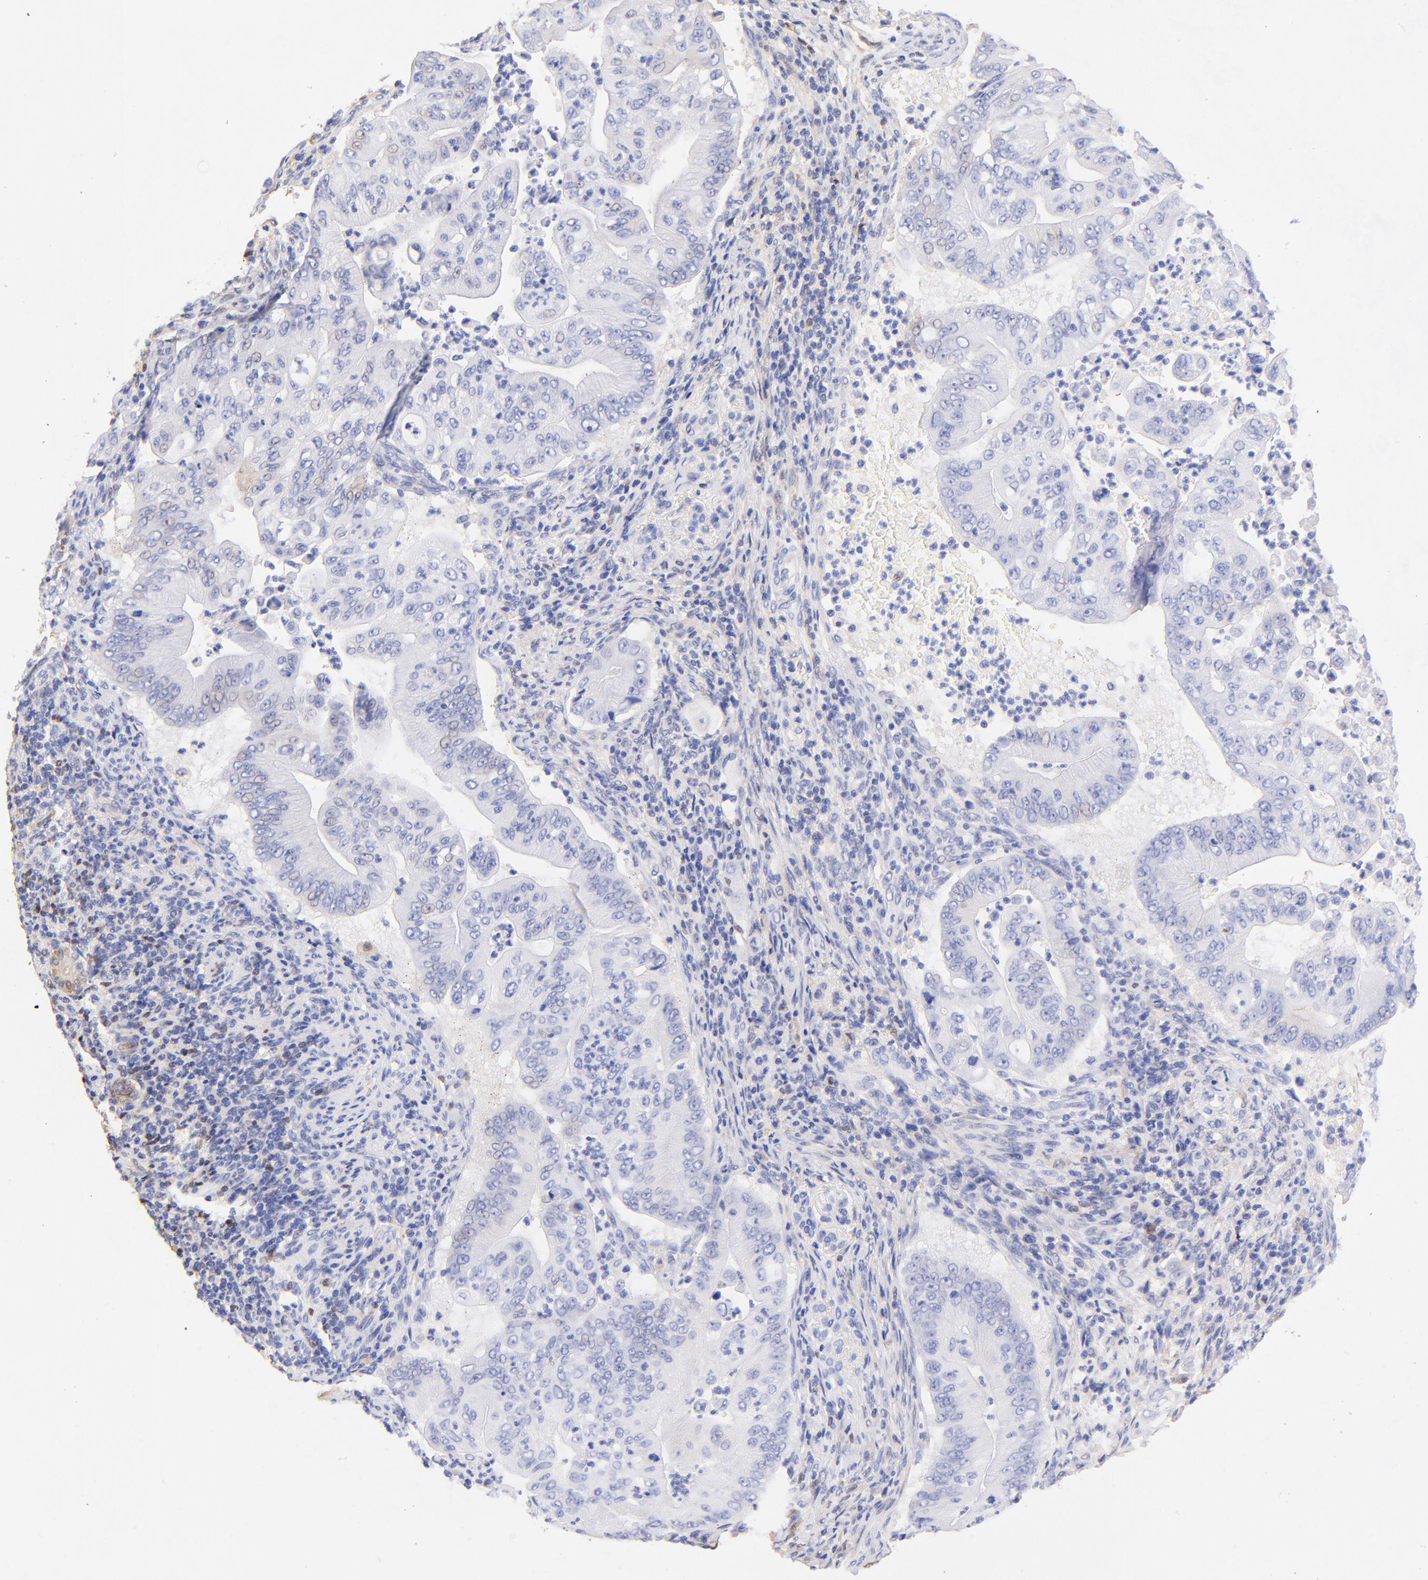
{"staining": {"intensity": "negative", "quantity": "none", "location": "none"}, "tissue": "pancreatic cancer", "cell_type": "Tumor cells", "image_type": "cancer", "snomed": [{"axis": "morphology", "description": "Adenocarcinoma, NOS"}, {"axis": "topography", "description": "Pancreas"}], "caption": "Protein analysis of pancreatic cancer reveals no significant positivity in tumor cells.", "gene": "ALDH1A1", "patient": {"sex": "male", "age": 62}}